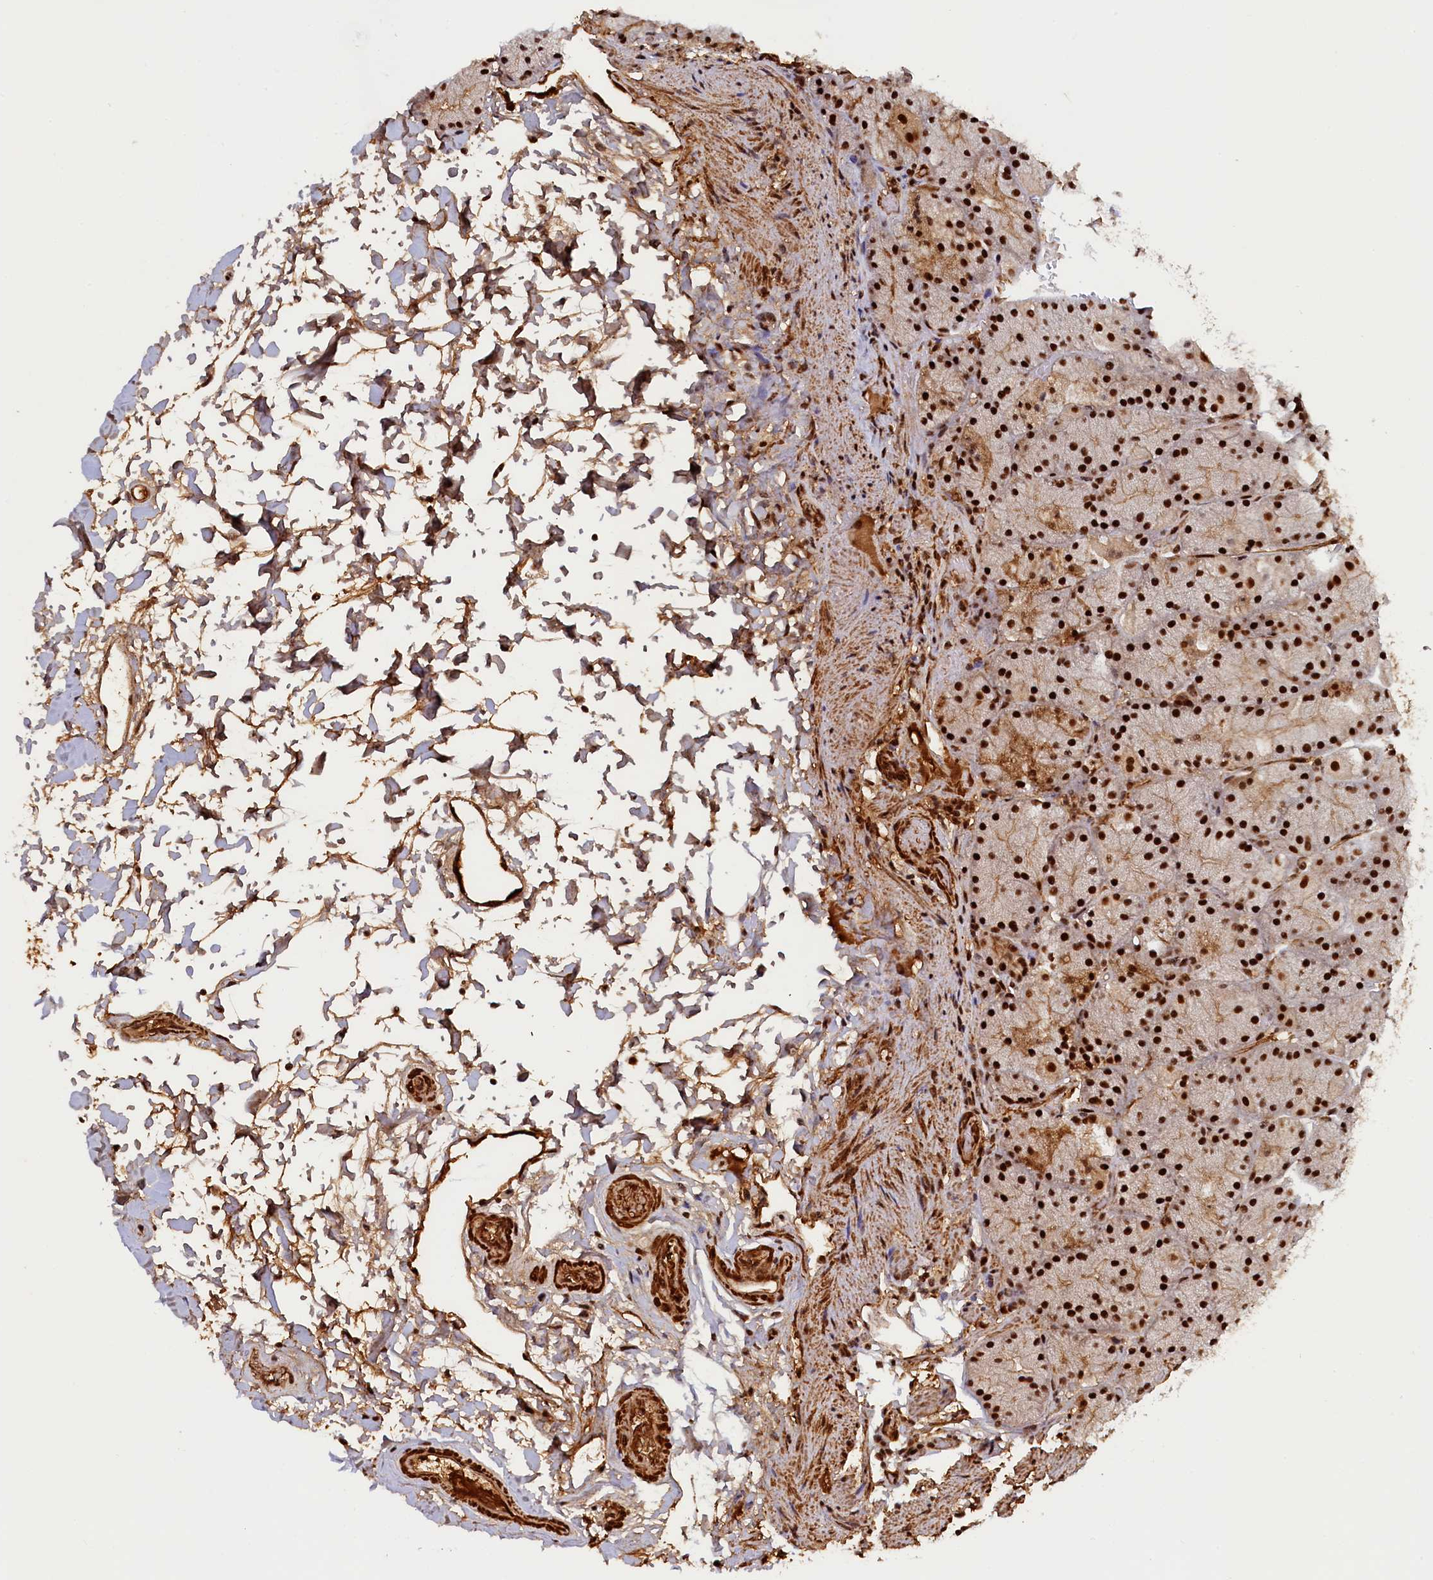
{"staining": {"intensity": "strong", "quantity": ">75%", "location": "nuclear"}, "tissue": "stomach", "cell_type": "Glandular cells", "image_type": "normal", "snomed": [{"axis": "morphology", "description": "Normal tissue, NOS"}, {"axis": "topography", "description": "Stomach, upper"}, {"axis": "topography", "description": "Stomach, lower"}], "caption": "An IHC photomicrograph of normal tissue is shown. Protein staining in brown highlights strong nuclear positivity in stomach within glandular cells. (IHC, brightfield microscopy, high magnification).", "gene": "ZC3H18", "patient": {"sex": "male", "age": 67}}